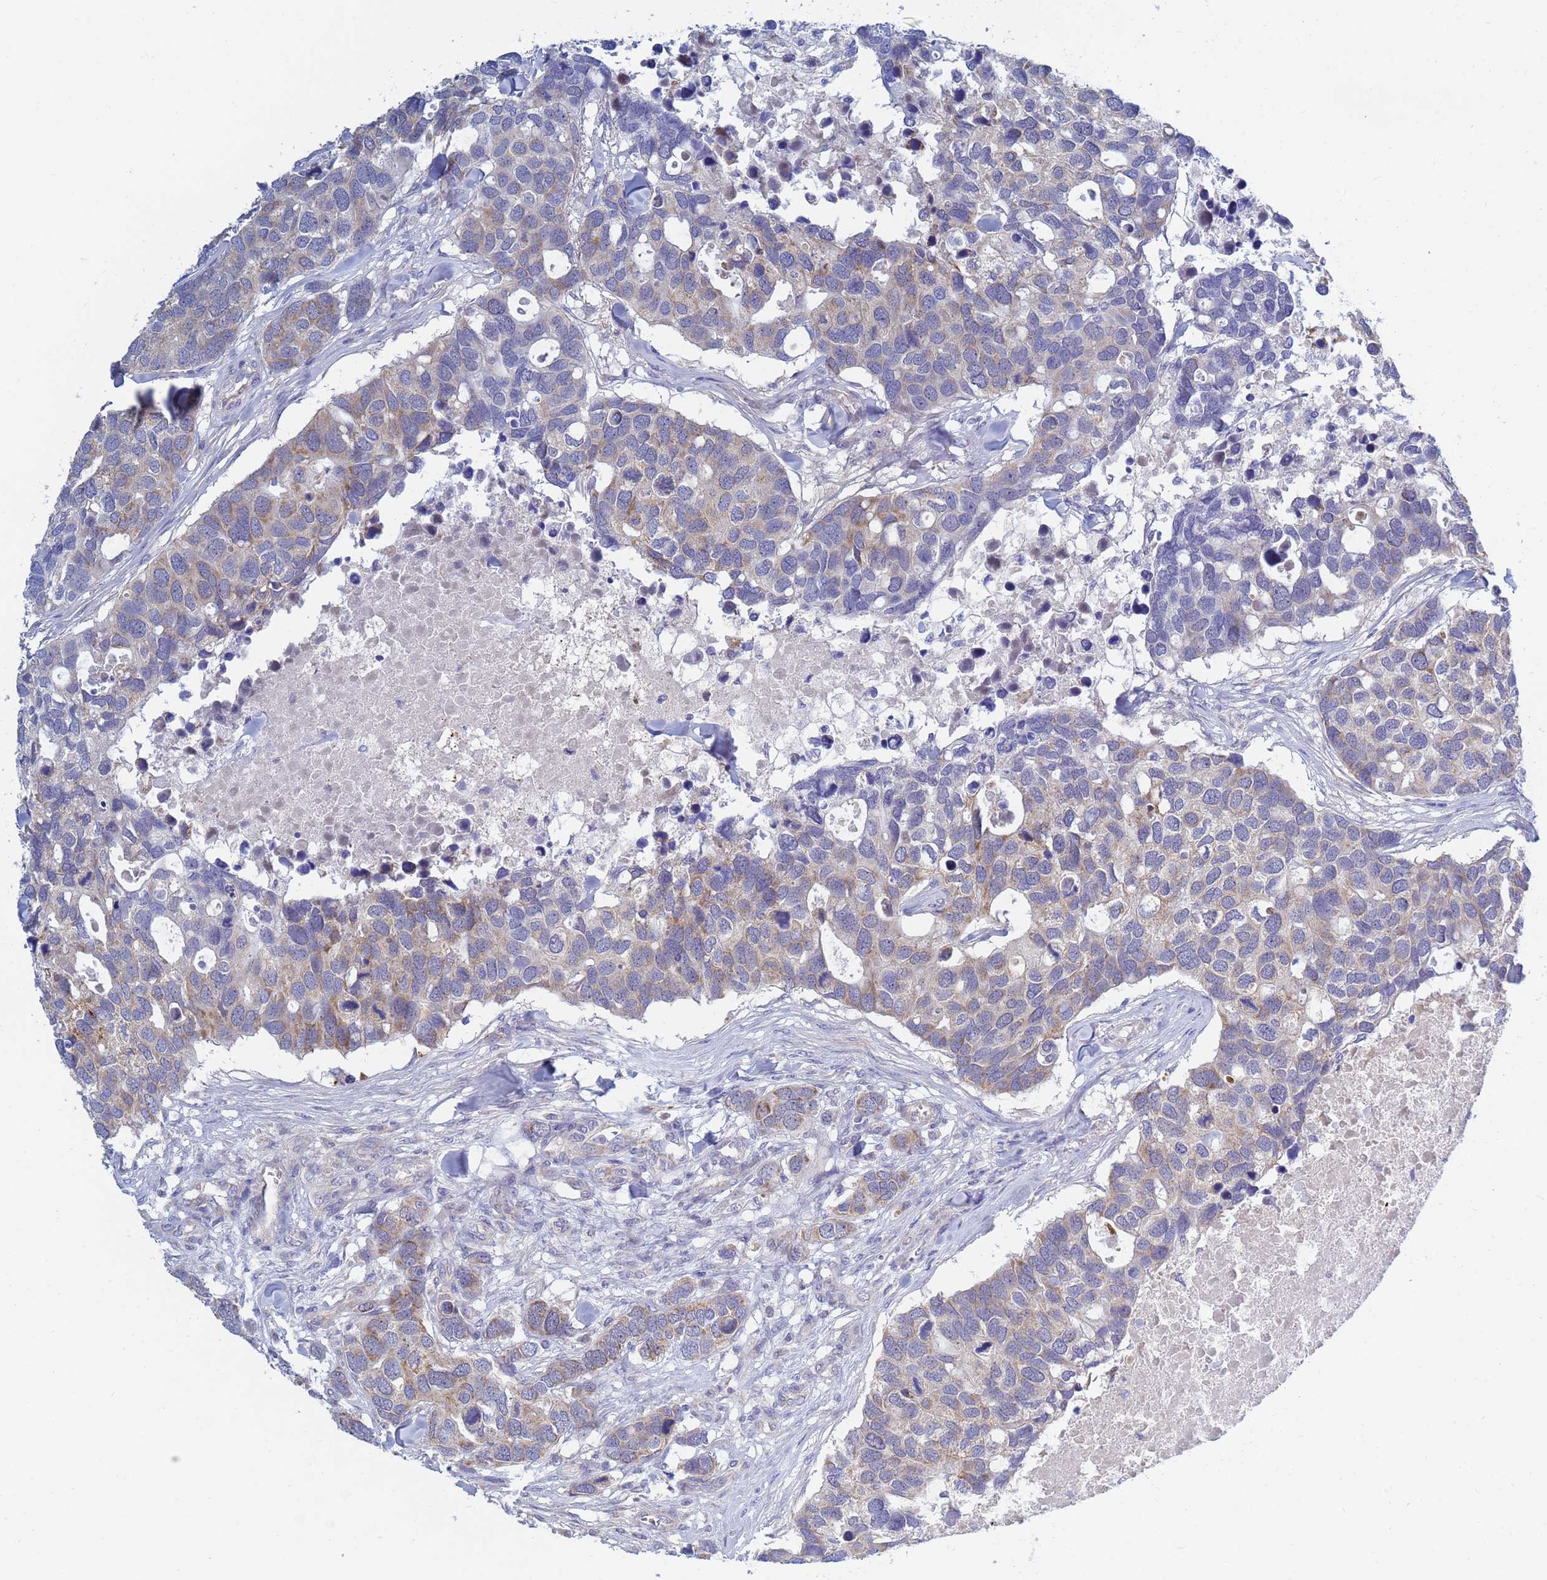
{"staining": {"intensity": "weak", "quantity": "25%-75%", "location": "cytoplasmic/membranous"}, "tissue": "breast cancer", "cell_type": "Tumor cells", "image_type": "cancer", "snomed": [{"axis": "morphology", "description": "Duct carcinoma"}, {"axis": "topography", "description": "Breast"}], "caption": "Breast cancer was stained to show a protein in brown. There is low levels of weak cytoplasmic/membranous positivity in about 25%-75% of tumor cells.", "gene": "SDR39U1", "patient": {"sex": "female", "age": 83}}